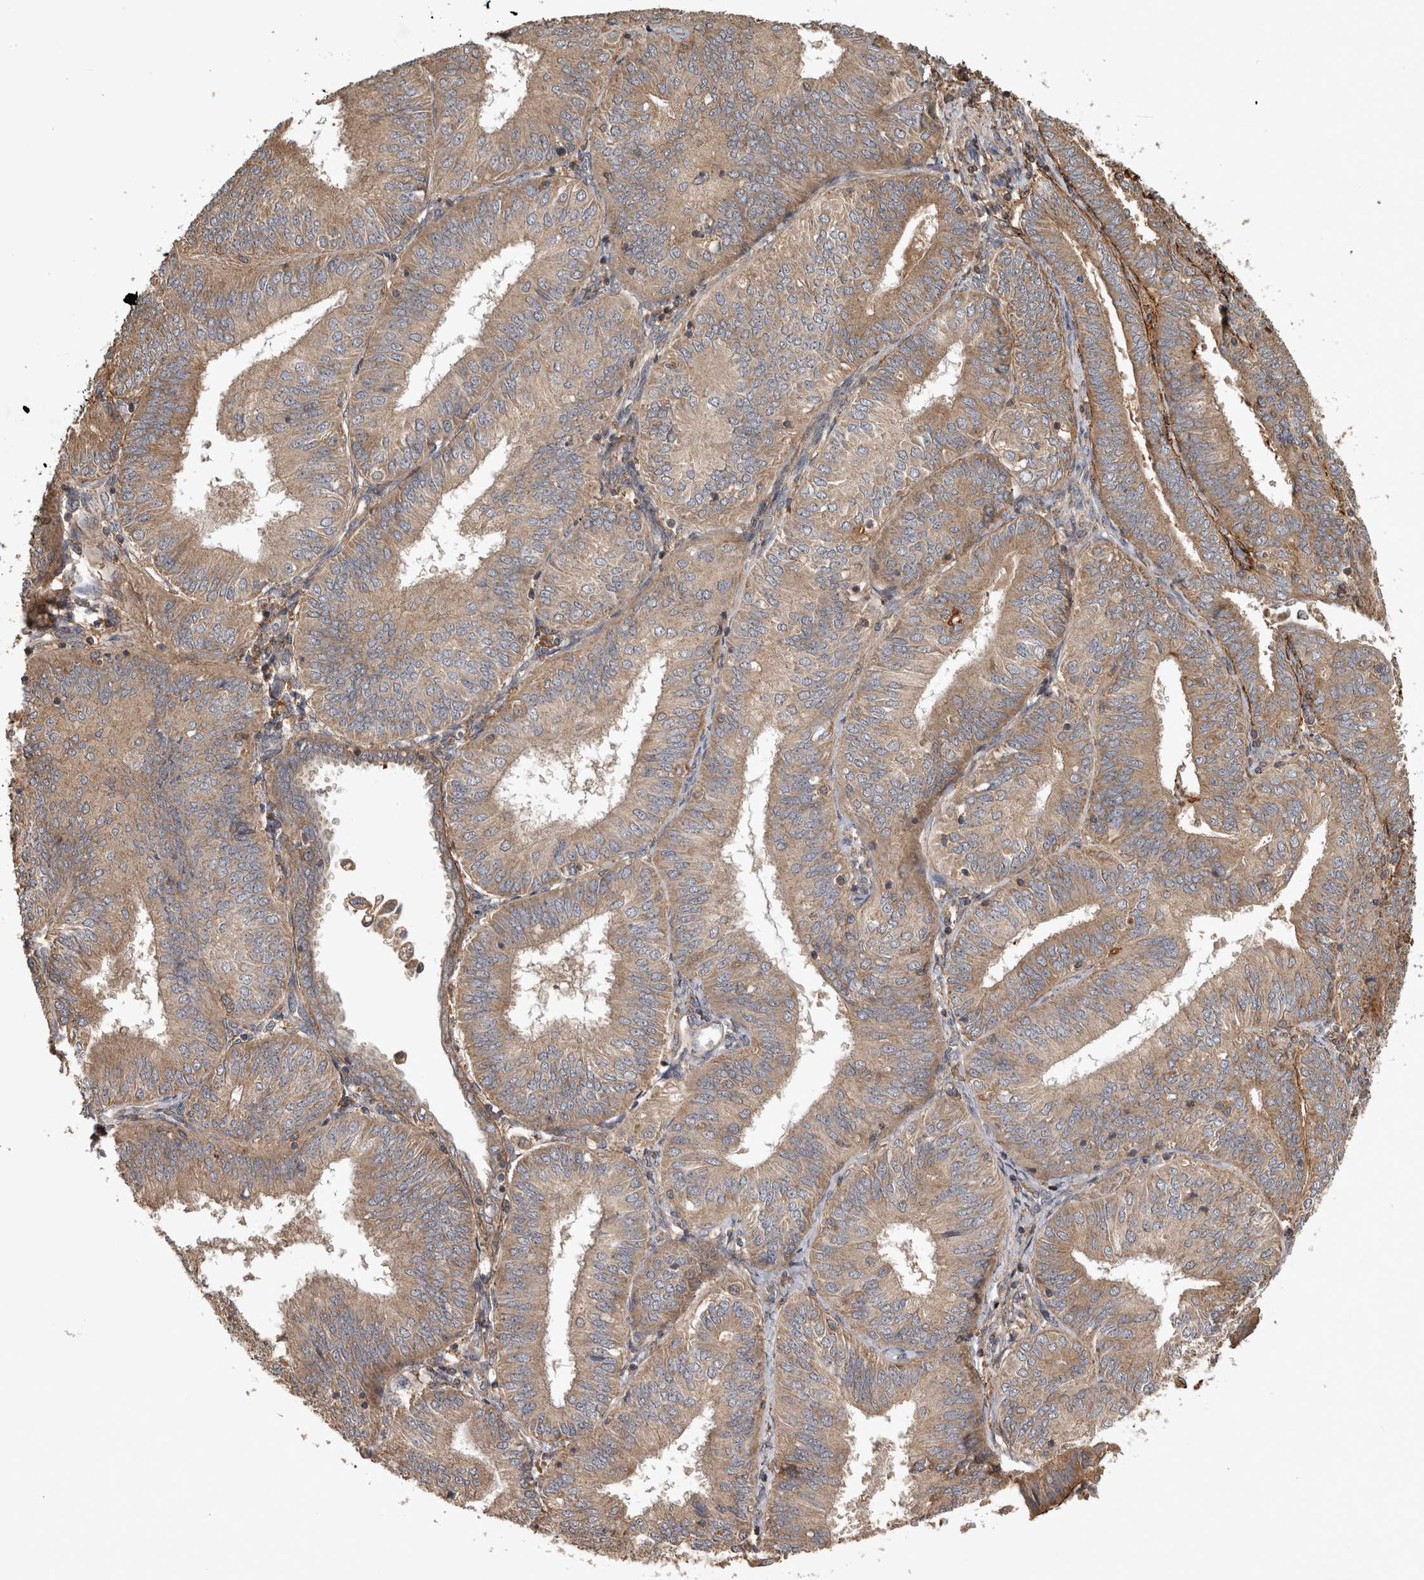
{"staining": {"intensity": "moderate", "quantity": ">75%", "location": "cytoplasmic/membranous"}, "tissue": "endometrial cancer", "cell_type": "Tumor cells", "image_type": "cancer", "snomed": [{"axis": "morphology", "description": "Adenocarcinoma, NOS"}, {"axis": "topography", "description": "Endometrium"}], "caption": "This image exhibits IHC staining of human adenocarcinoma (endometrial), with medium moderate cytoplasmic/membranous staining in about >75% of tumor cells.", "gene": "TRMT61B", "patient": {"sex": "female", "age": 58}}